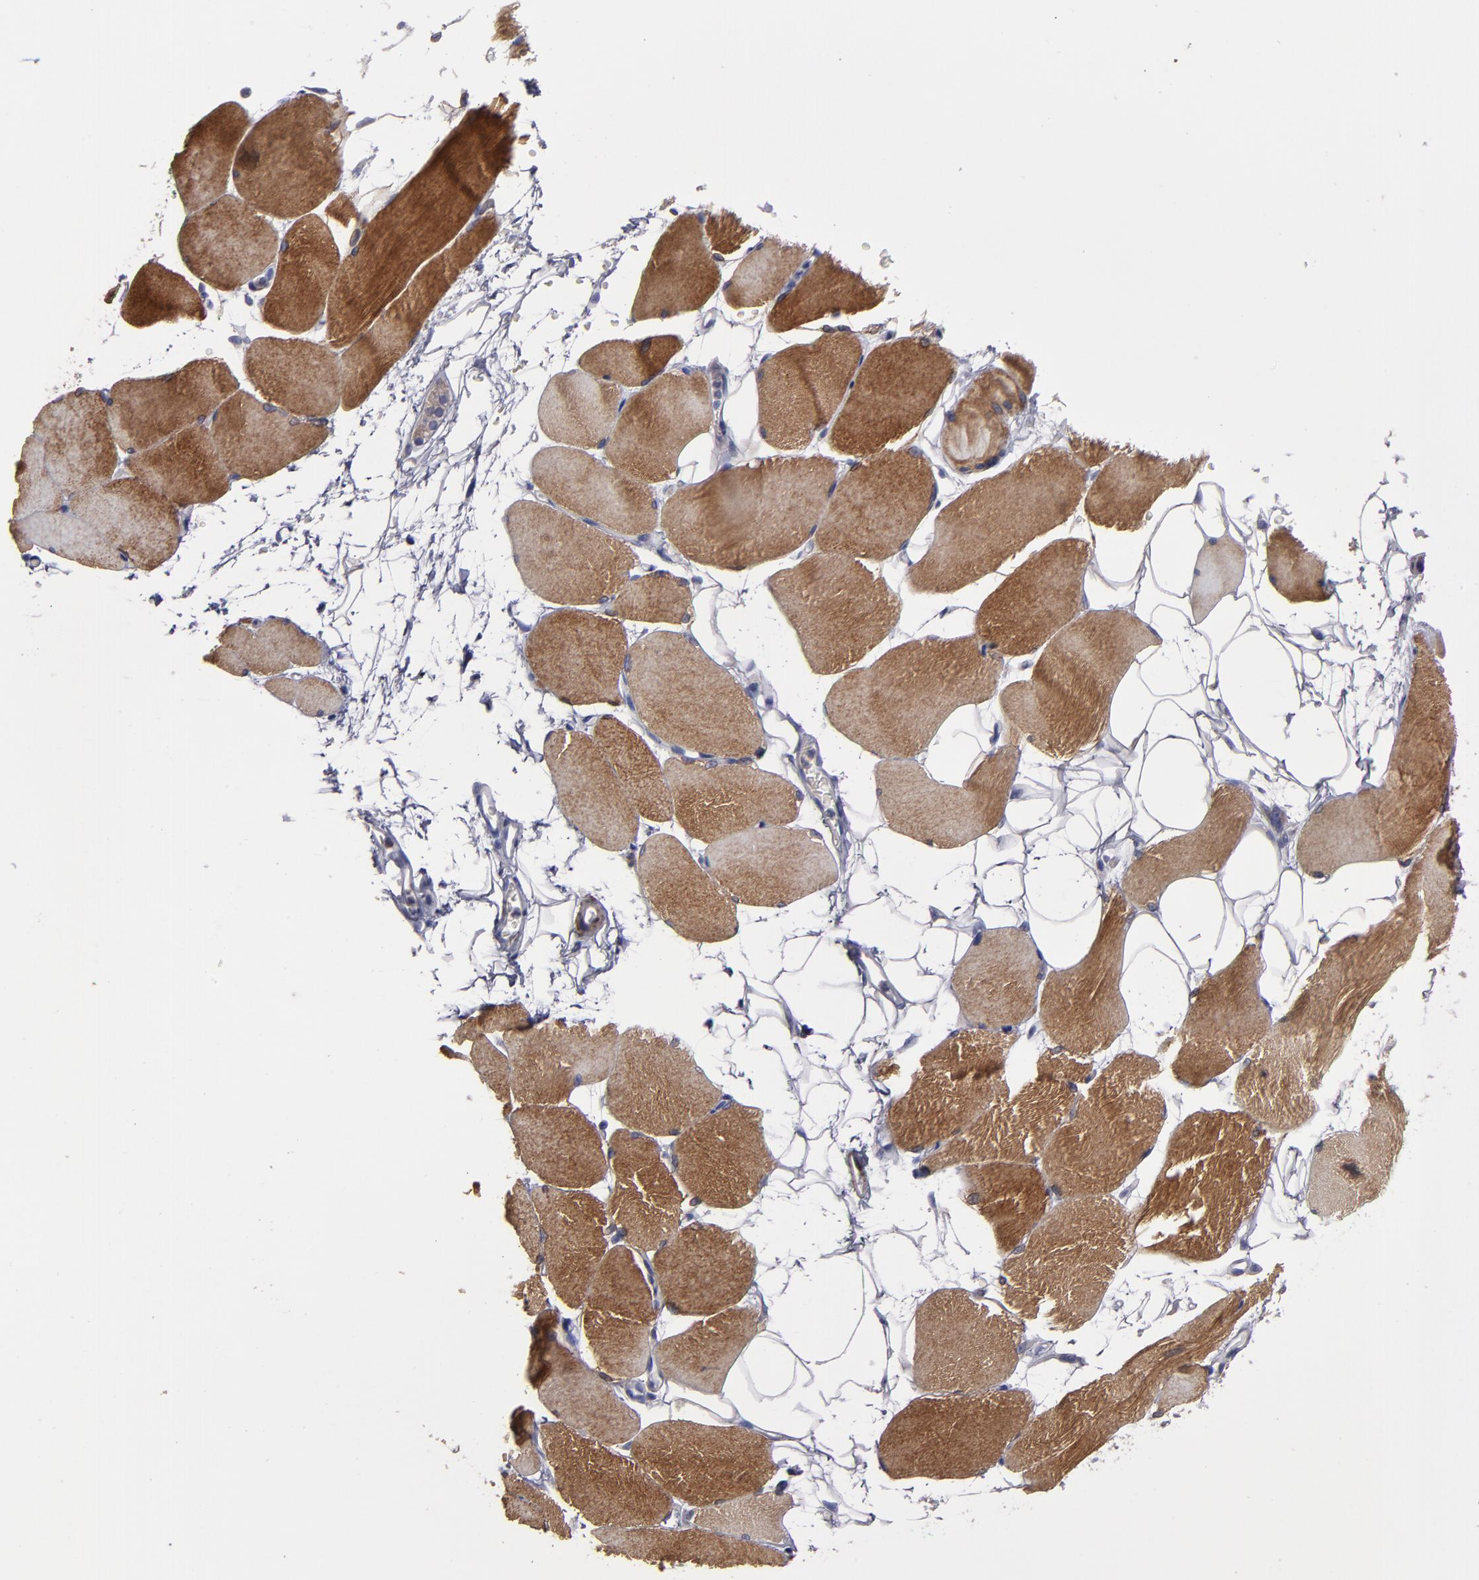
{"staining": {"intensity": "moderate", "quantity": ">75%", "location": "cytoplasmic/membranous"}, "tissue": "skeletal muscle", "cell_type": "Myocytes", "image_type": "normal", "snomed": [{"axis": "morphology", "description": "Normal tissue, NOS"}, {"axis": "topography", "description": "Skeletal muscle"}, {"axis": "topography", "description": "Parathyroid gland"}], "caption": "Protein staining shows moderate cytoplasmic/membranous positivity in about >75% of myocytes in unremarkable skeletal muscle. Nuclei are stained in blue.", "gene": "SLMAP", "patient": {"sex": "female", "age": 37}}